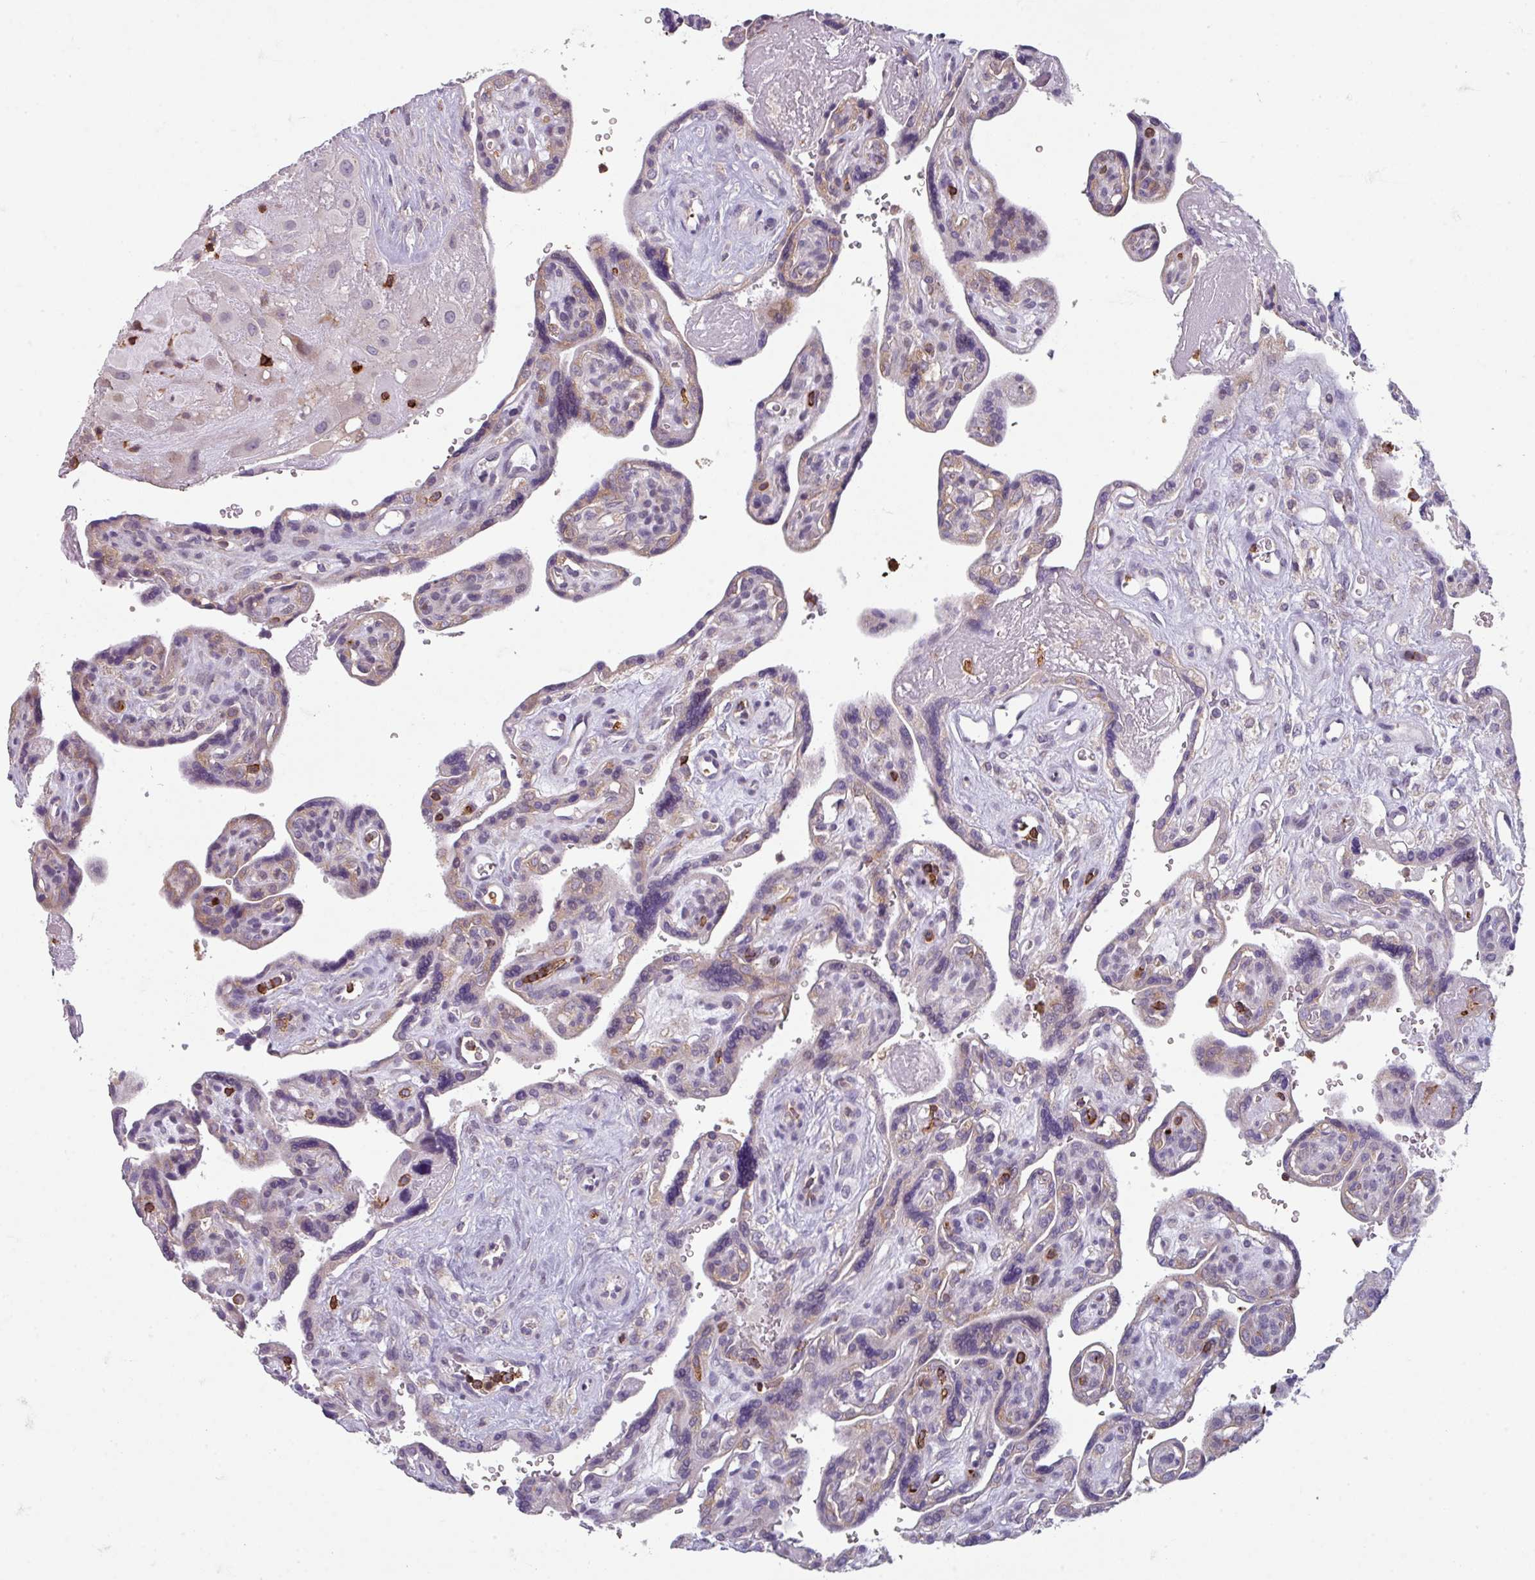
{"staining": {"intensity": "negative", "quantity": "none", "location": "none"}, "tissue": "placenta", "cell_type": "Decidual cells", "image_type": "normal", "snomed": [{"axis": "morphology", "description": "Normal tissue, NOS"}, {"axis": "topography", "description": "Placenta"}], "caption": "IHC of normal human placenta exhibits no positivity in decidual cells. (Brightfield microscopy of DAB (3,3'-diaminobenzidine) IHC at high magnification).", "gene": "NEDD9", "patient": {"sex": "female", "age": 39}}